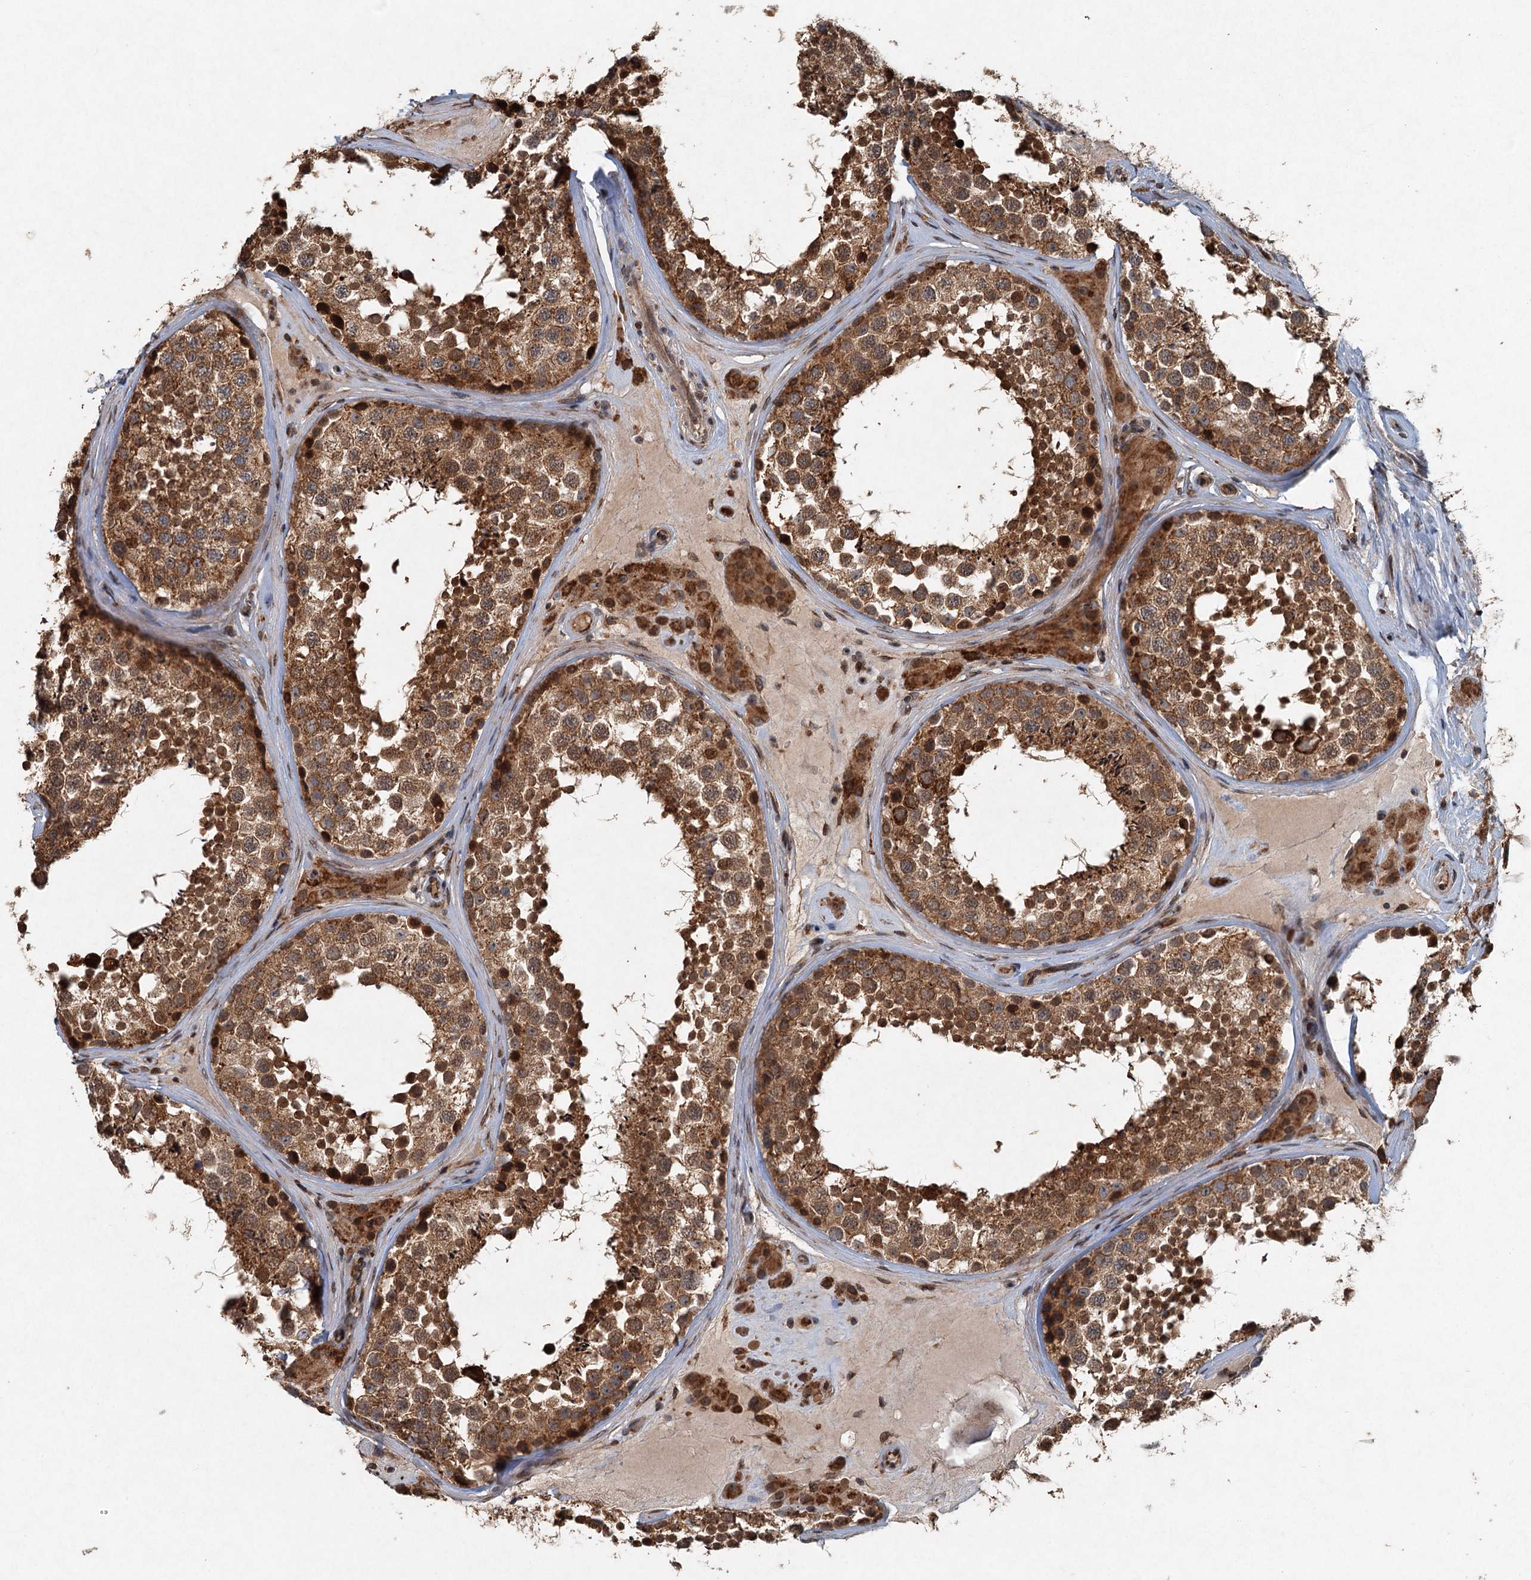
{"staining": {"intensity": "strong", "quantity": ">75%", "location": "cytoplasmic/membranous,nuclear"}, "tissue": "testis", "cell_type": "Cells in seminiferous ducts", "image_type": "normal", "snomed": [{"axis": "morphology", "description": "Normal tissue, NOS"}, {"axis": "topography", "description": "Testis"}], "caption": "Immunohistochemical staining of benign testis shows >75% levels of strong cytoplasmic/membranous,nuclear protein positivity in approximately >75% of cells in seminiferous ducts.", "gene": "SRPX2", "patient": {"sex": "male", "age": 46}}